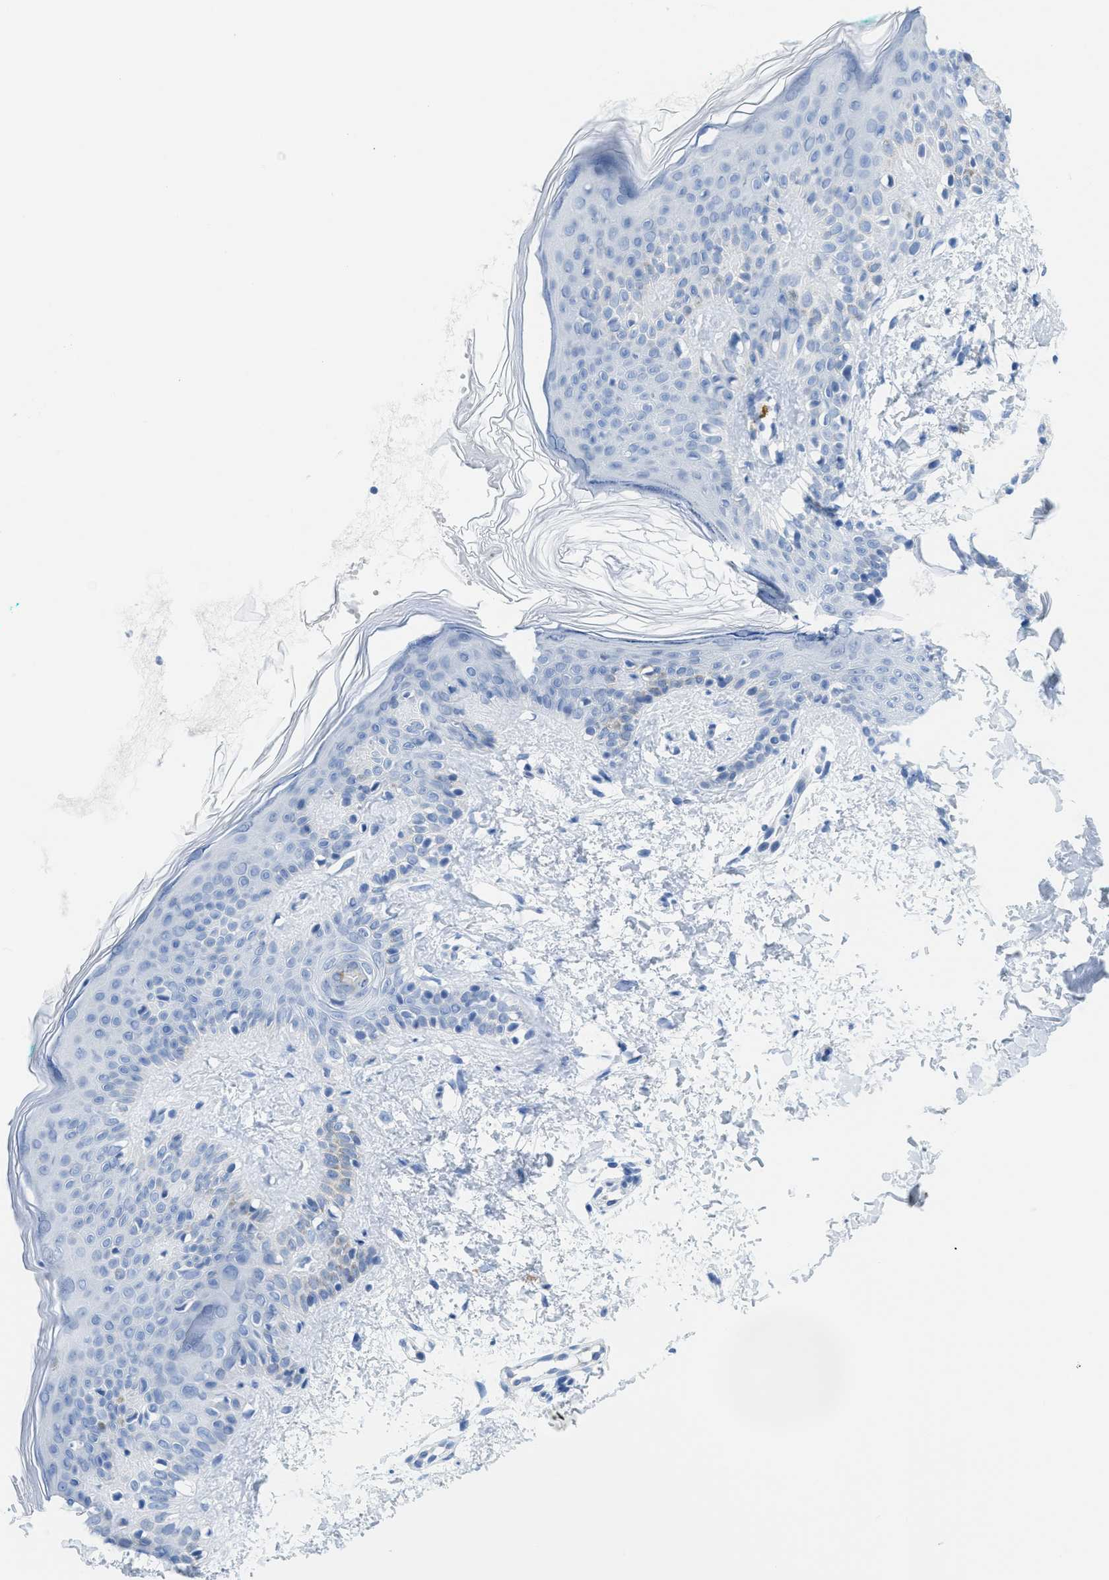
{"staining": {"intensity": "negative", "quantity": "none", "location": "none"}, "tissue": "skin", "cell_type": "Fibroblasts", "image_type": "normal", "snomed": [{"axis": "morphology", "description": "Normal tissue, NOS"}, {"axis": "topography", "description": "Skin"}], "caption": "Immunohistochemistry histopathology image of unremarkable skin stained for a protein (brown), which displays no positivity in fibroblasts. (DAB immunohistochemistry, high magnification).", "gene": "WDR4", "patient": {"sex": "male", "age": 30}}